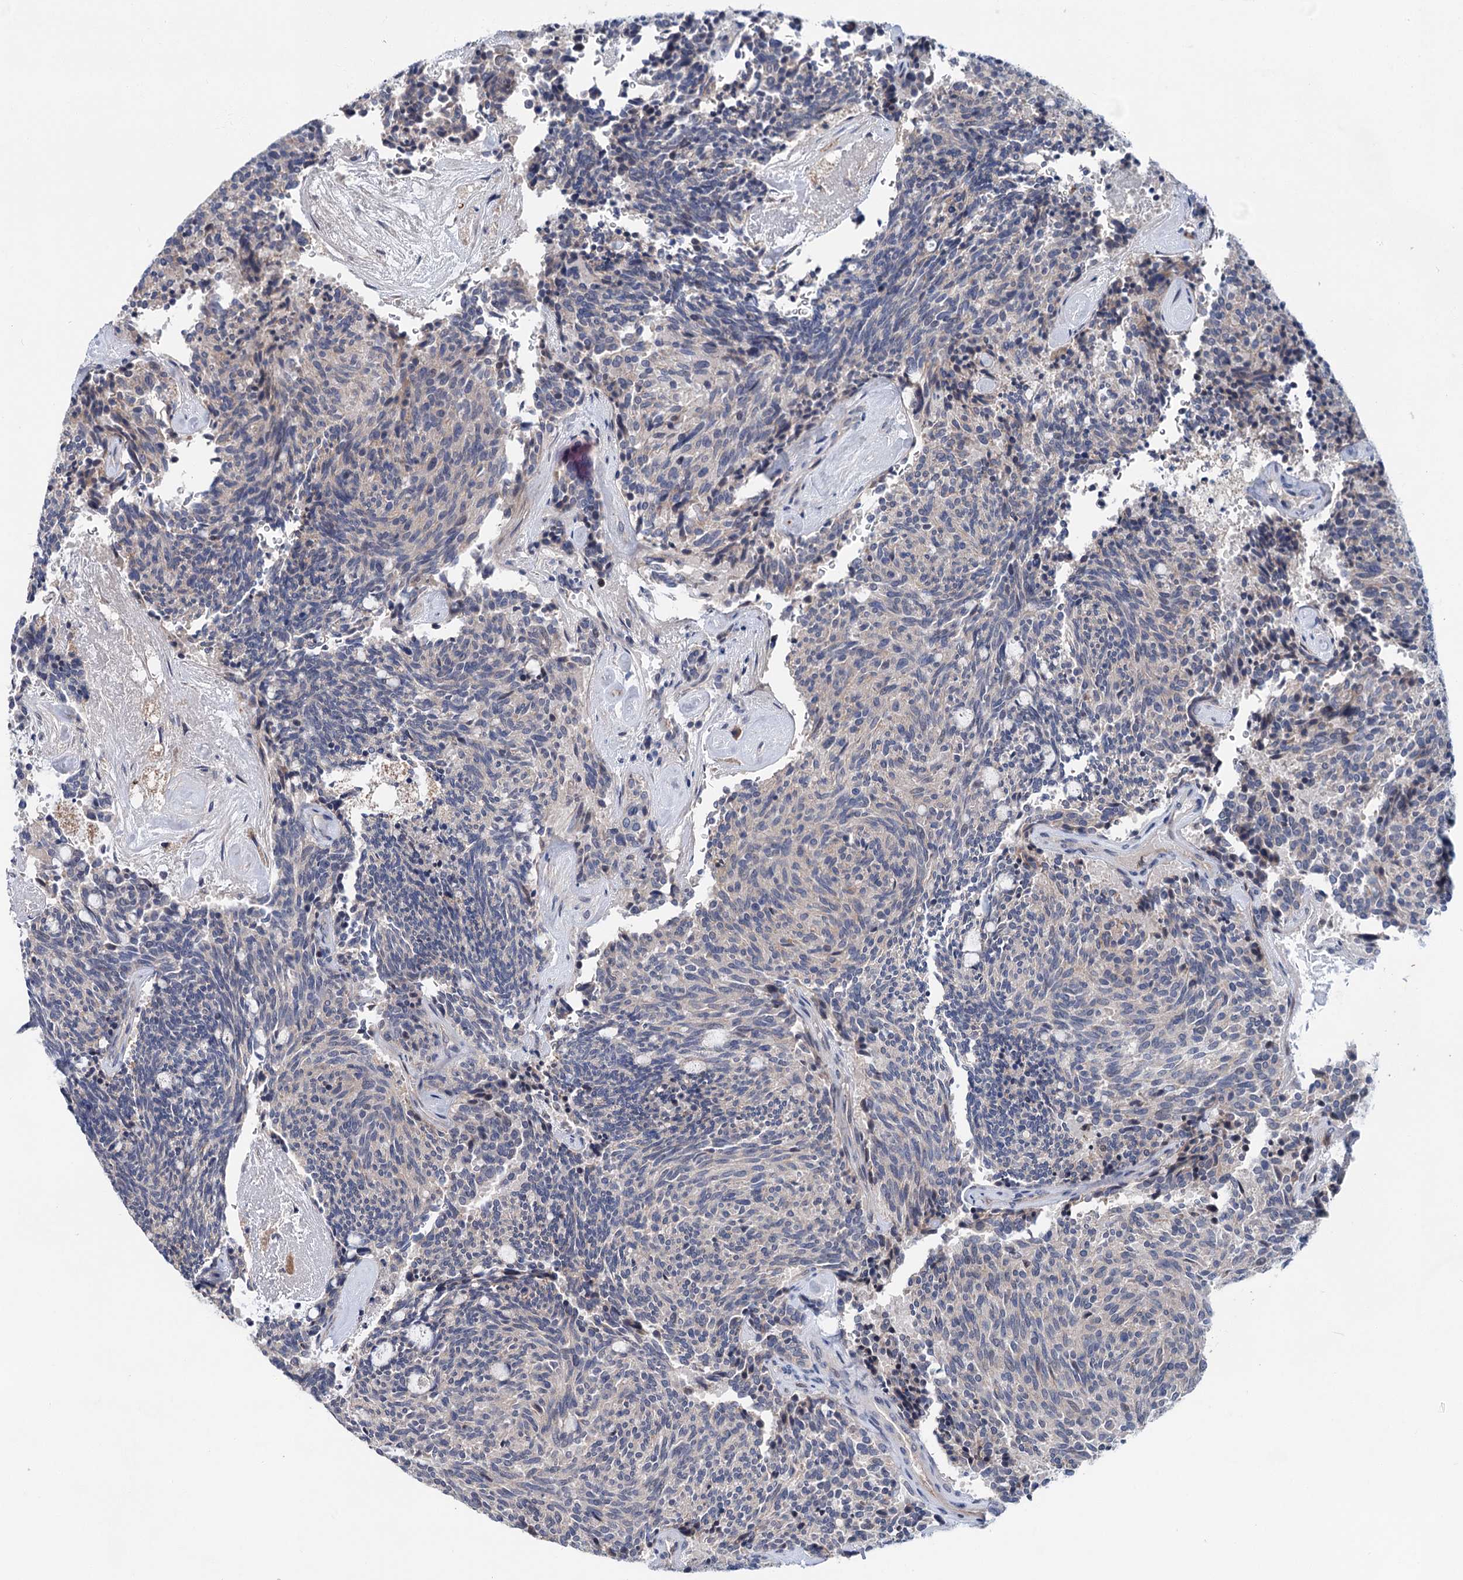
{"staining": {"intensity": "negative", "quantity": "none", "location": "none"}, "tissue": "carcinoid", "cell_type": "Tumor cells", "image_type": "cancer", "snomed": [{"axis": "morphology", "description": "Carcinoid, malignant, NOS"}, {"axis": "topography", "description": "Pancreas"}], "caption": "There is no significant staining in tumor cells of carcinoid.", "gene": "MORN3", "patient": {"sex": "female", "age": 54}}